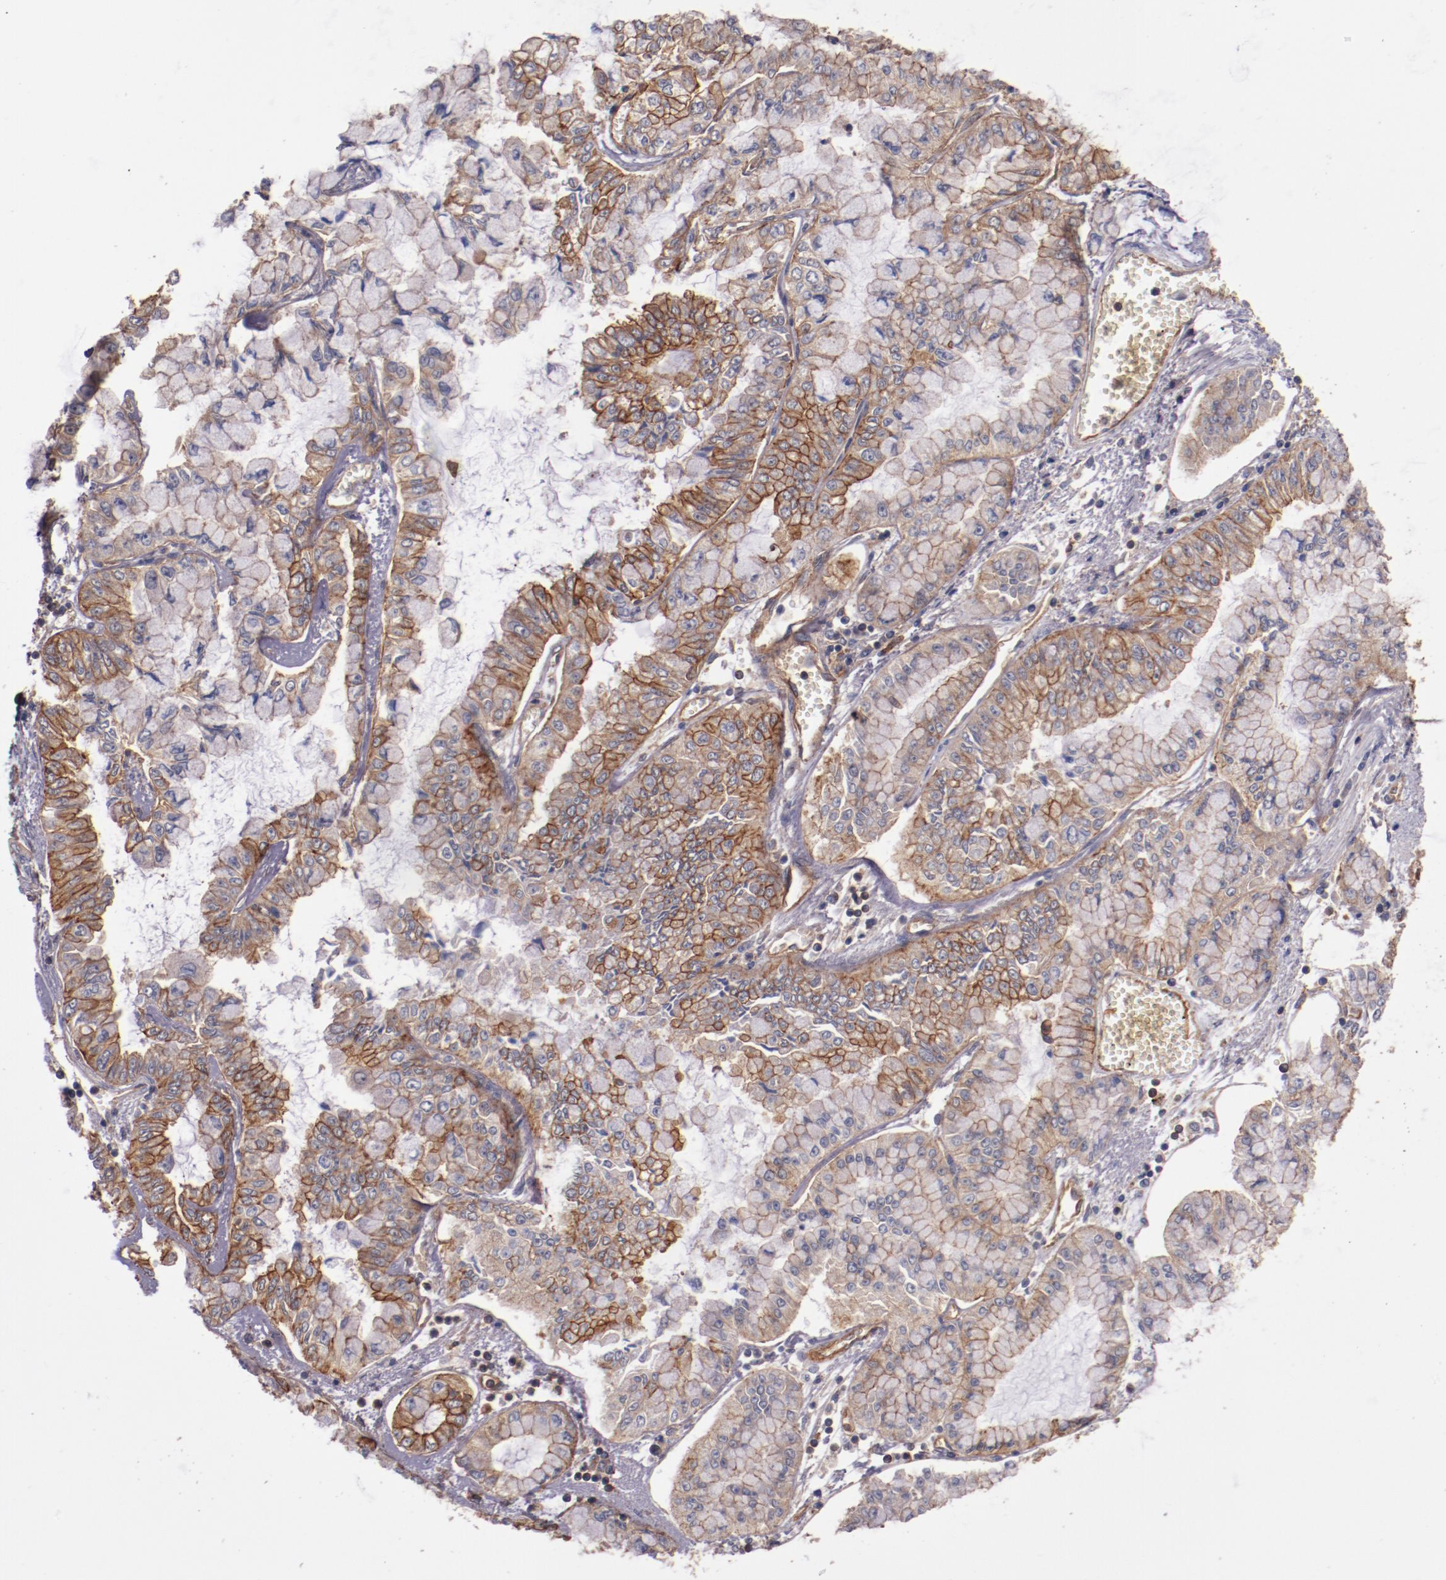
{"staining": {"intensity": "strong", "quantity": ">75%", "location": "cytoplasmic/membranous"}, "tissue": "liver cancer", "cell_type": "Tumor cells", "image_type": "cancer", "snomed": [{"axis": "morphology", "description": "Cholangiocarcinoma"}, {"axis": "topography", "description": "Liver"}], "caption": "Tumor cells show strong cytoplasmic/membranous staining in approximately >75% of cells in liver cancer.", "gene": "TMOD3", "patient": {"sex": "female", "age": 79}}